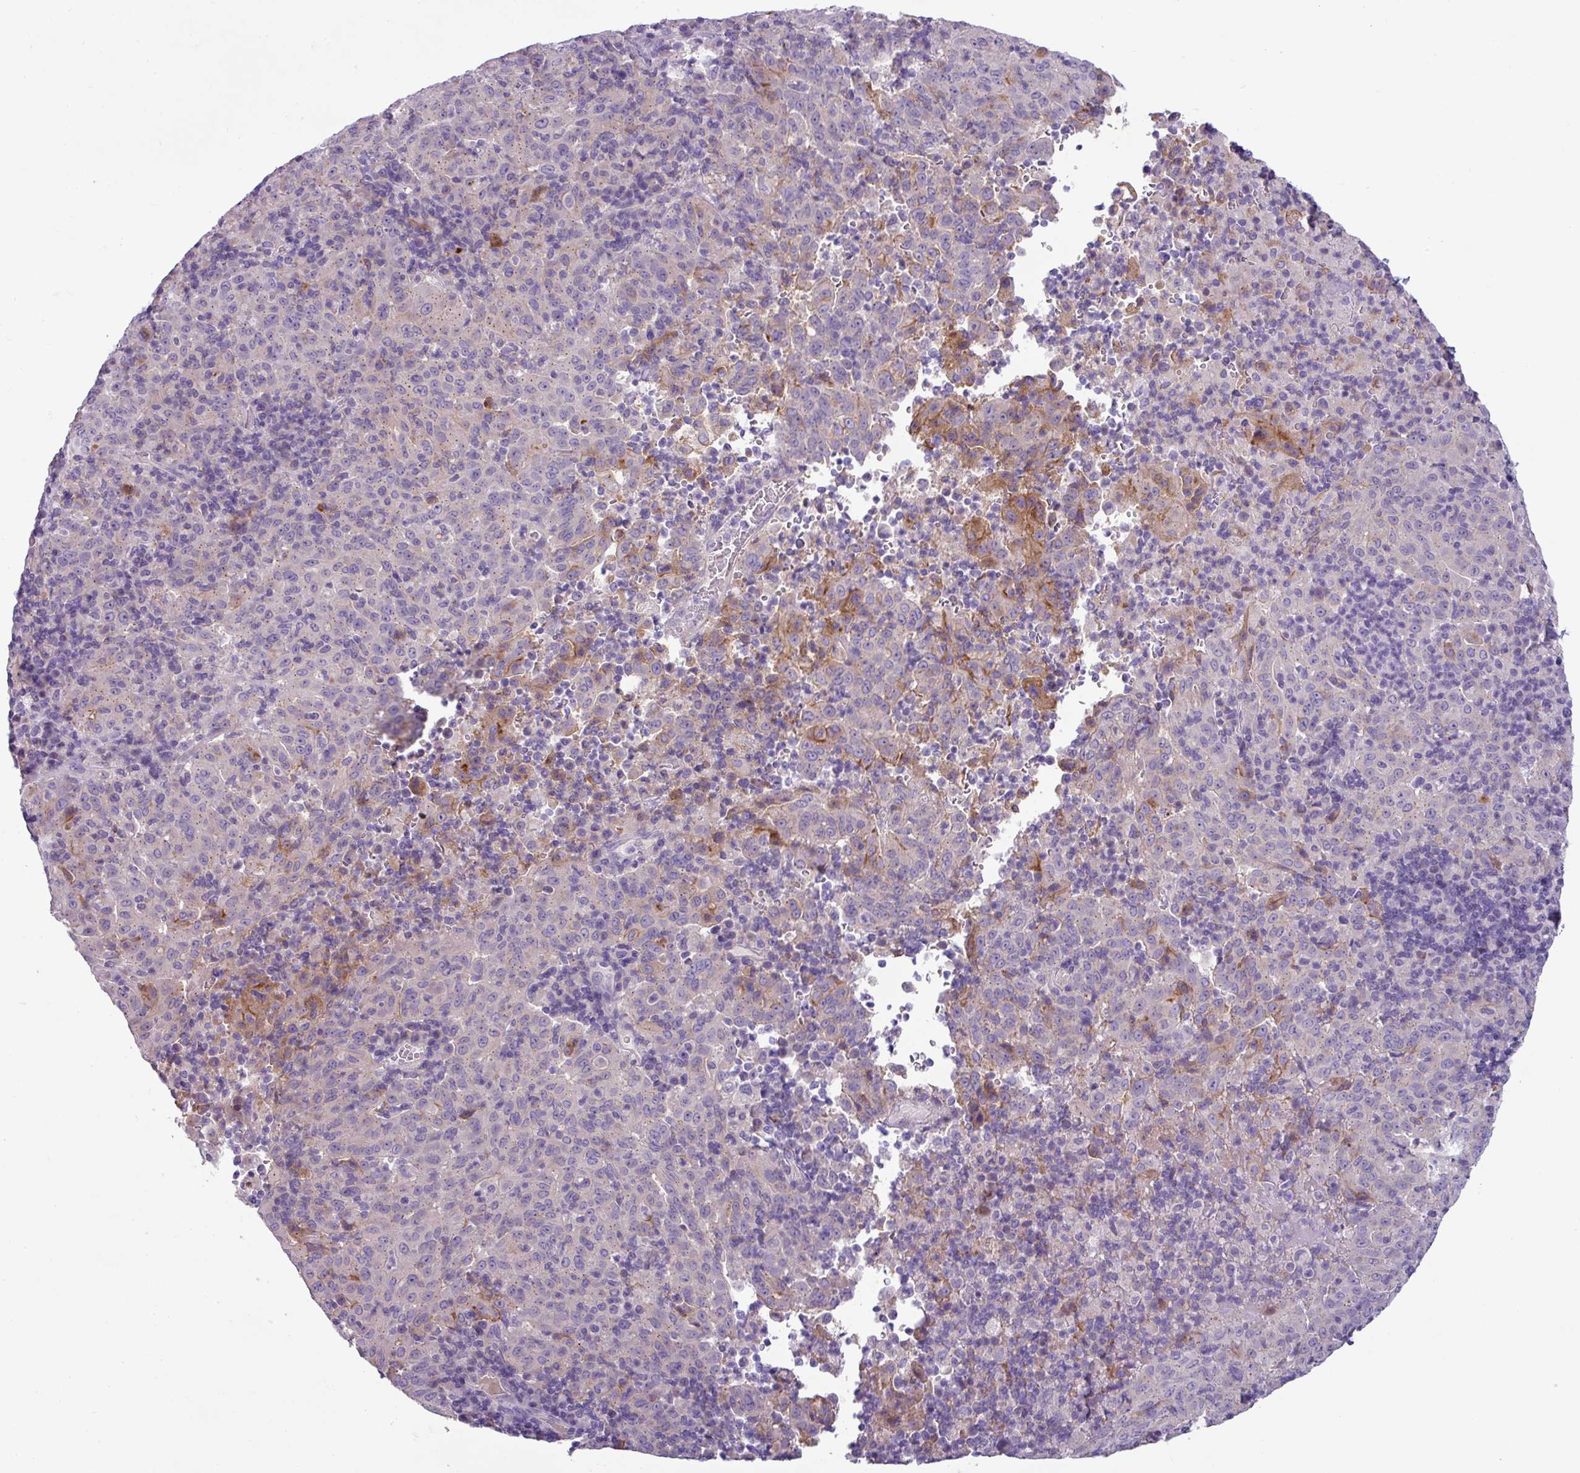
{"staining": {"intensity": "moderate", "quantity": "<25%", "location": "cytoplasmic/membranous"}, "tissue": "pancreatic cancer", "cell_type": "Tumor cells", "image_type": "cancer", "snomed": [{"axis": "morphology", "description": "Adenocarcinoma, NOS"}, {"axis": "topography", "description": "Pancreas"}], "caption": "Moderate cytoplasmic/membranous expression is appreciated in about <25% of tumor cells in pancreatic cancer.", "gene": "TMEM178B", "patient": {"sex": "male", "age": 63}}